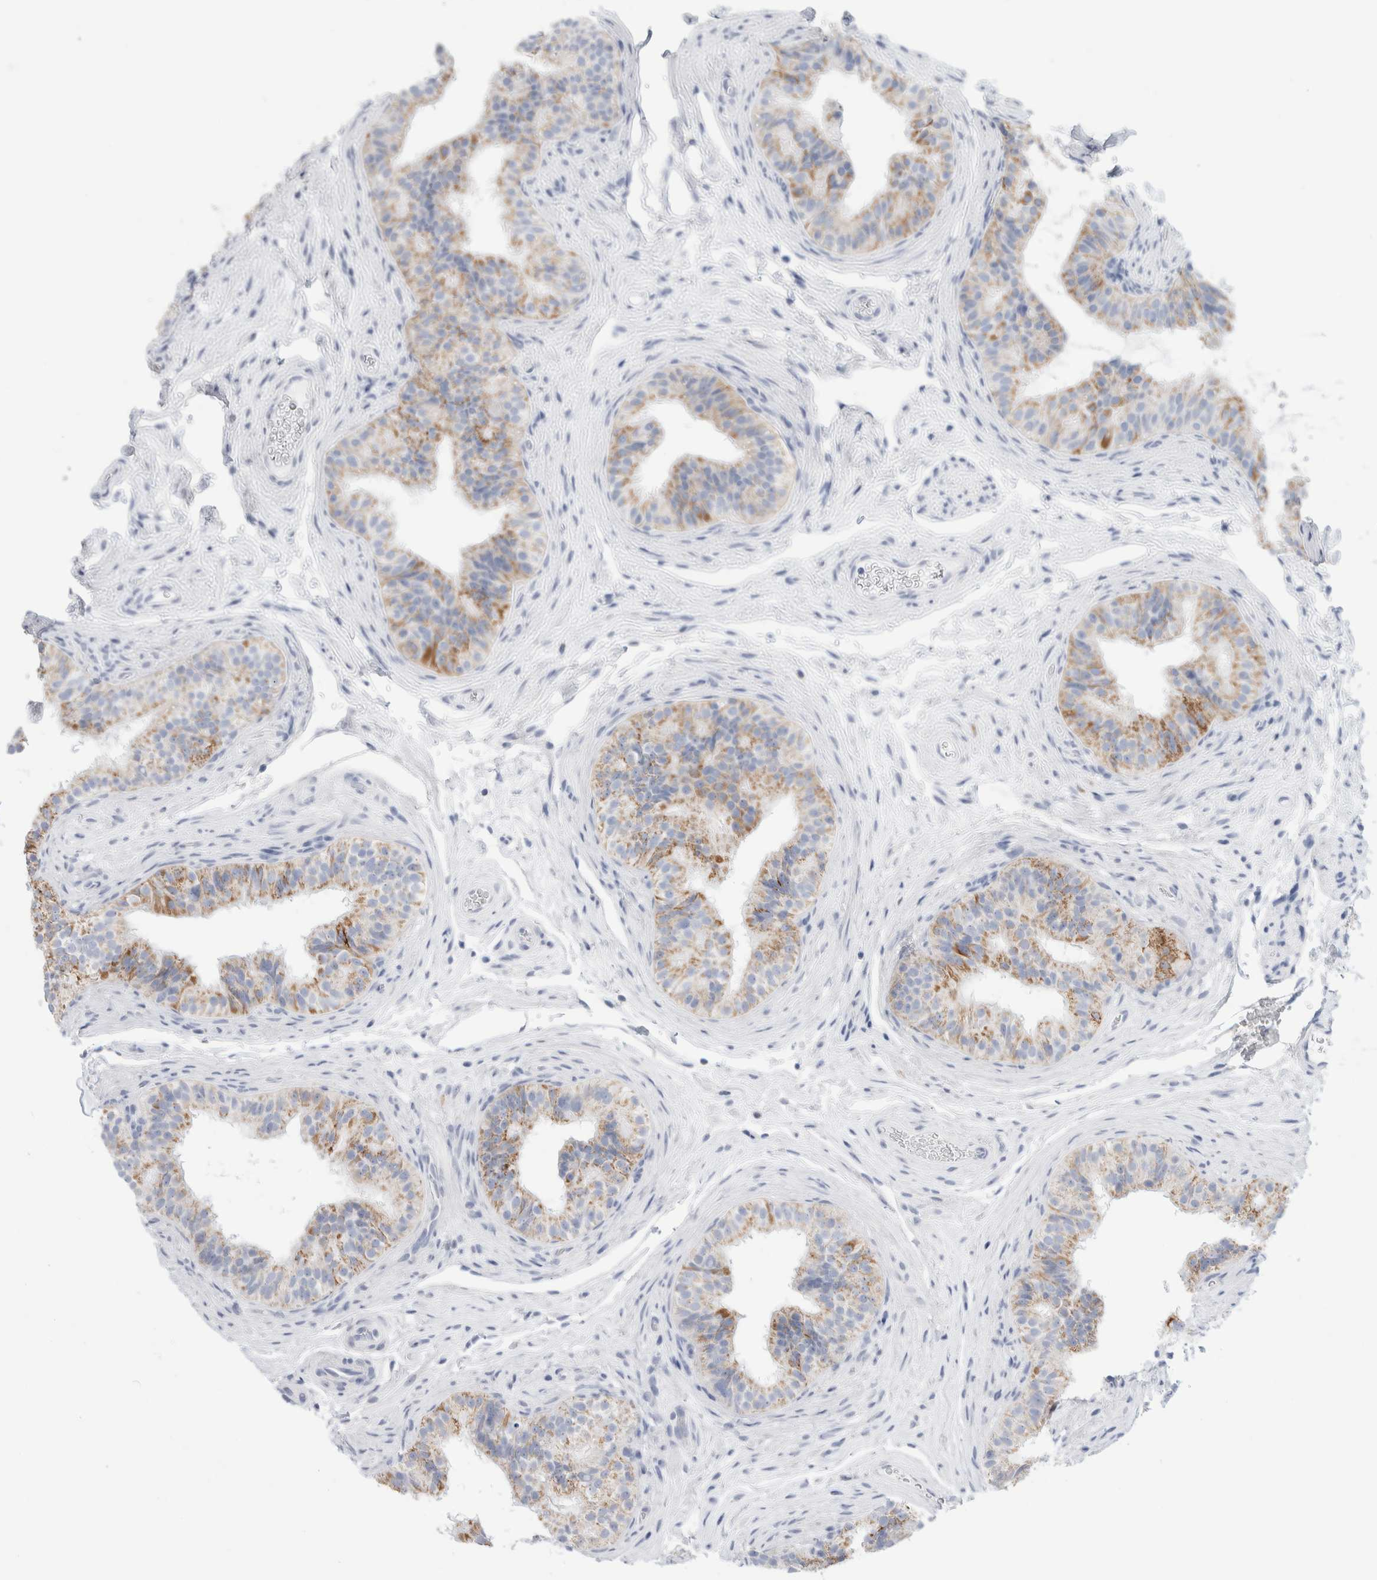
{"staining": {"intensity": "moderate", "quantity": "25%-75%", "location": "cytoplasmic/membranous"}, "tissue": "epididymis", "cell_type": "Glandular cells", "image_type": "normal", "snomed": [{"axis": "morphology", "description": "Normal tissue, NOS"}, {"axis": "topography", "description": "Epididymis"}], "caption": "Immunohistochemistry (IHC) (DAB) staining of normal epididymis displays moderate cytoplasmic/membranous protein staining in approximately 25%-75% of glandular cells. (brown staining indicates protein expression, while blue staining denotes nuclei).", "gene": "ECHDC2", "patient": {"sex": "male", "age": 49}}